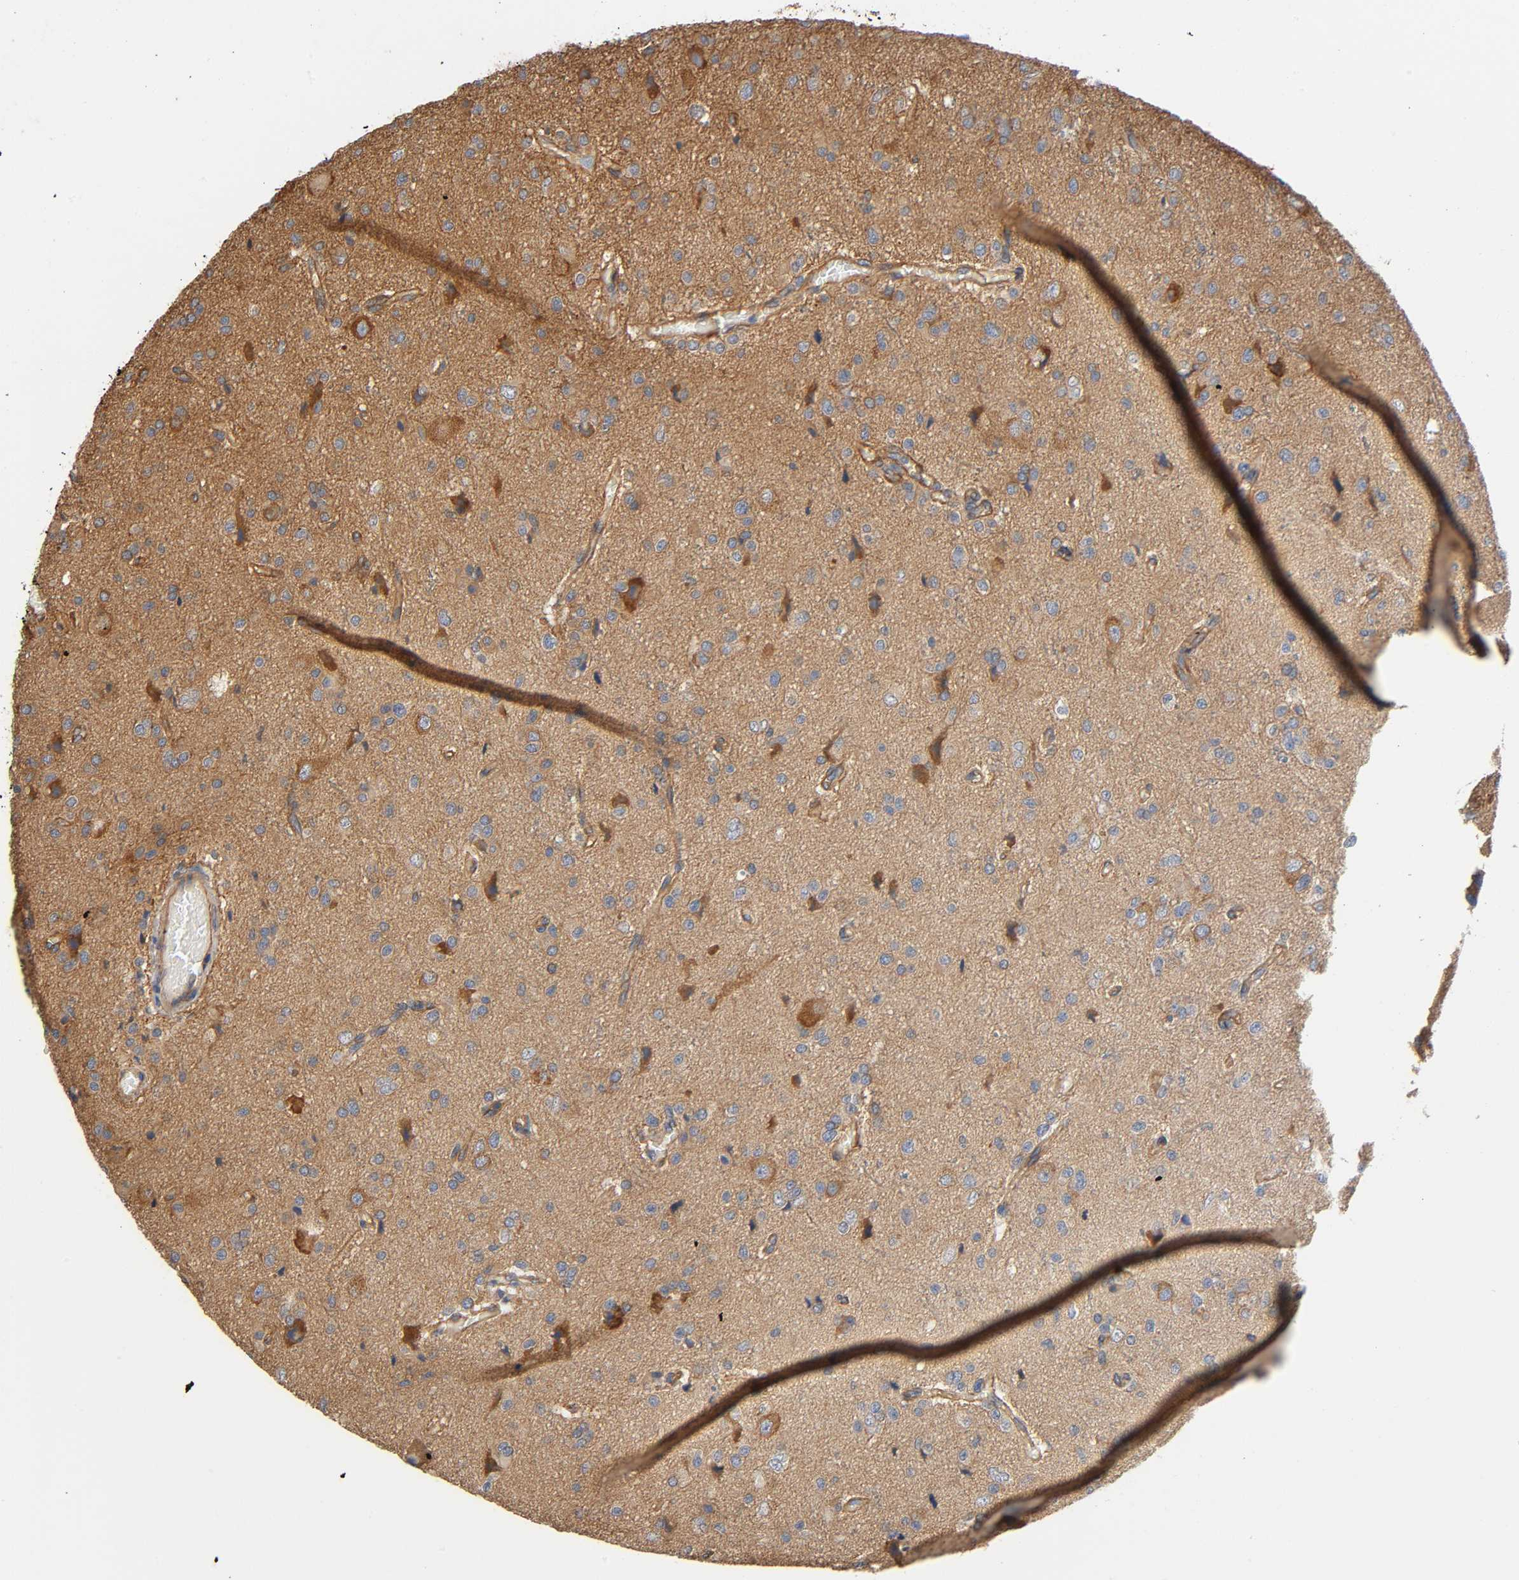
{"staining": {"intensity": "moderate", "quantity": "<25%", "location": "cytoplasmic/membranous"}, "tissue": "glioma", "cell_type": "Tumor cells", "image_type": "cancer", "snomed": [{"axis": "morphology", "description": "Glioma, malignant, High grade"}, {"axis": "topography", "description": "Brain"}], "caption": "The image reveals a brown stain indicating the presence of a protein in the cytoplasmic/membranous of tumor cells in malignant glioma (high-grade).", "gene": "MARS1", "patient": {"sex": "male", "age": 47}}